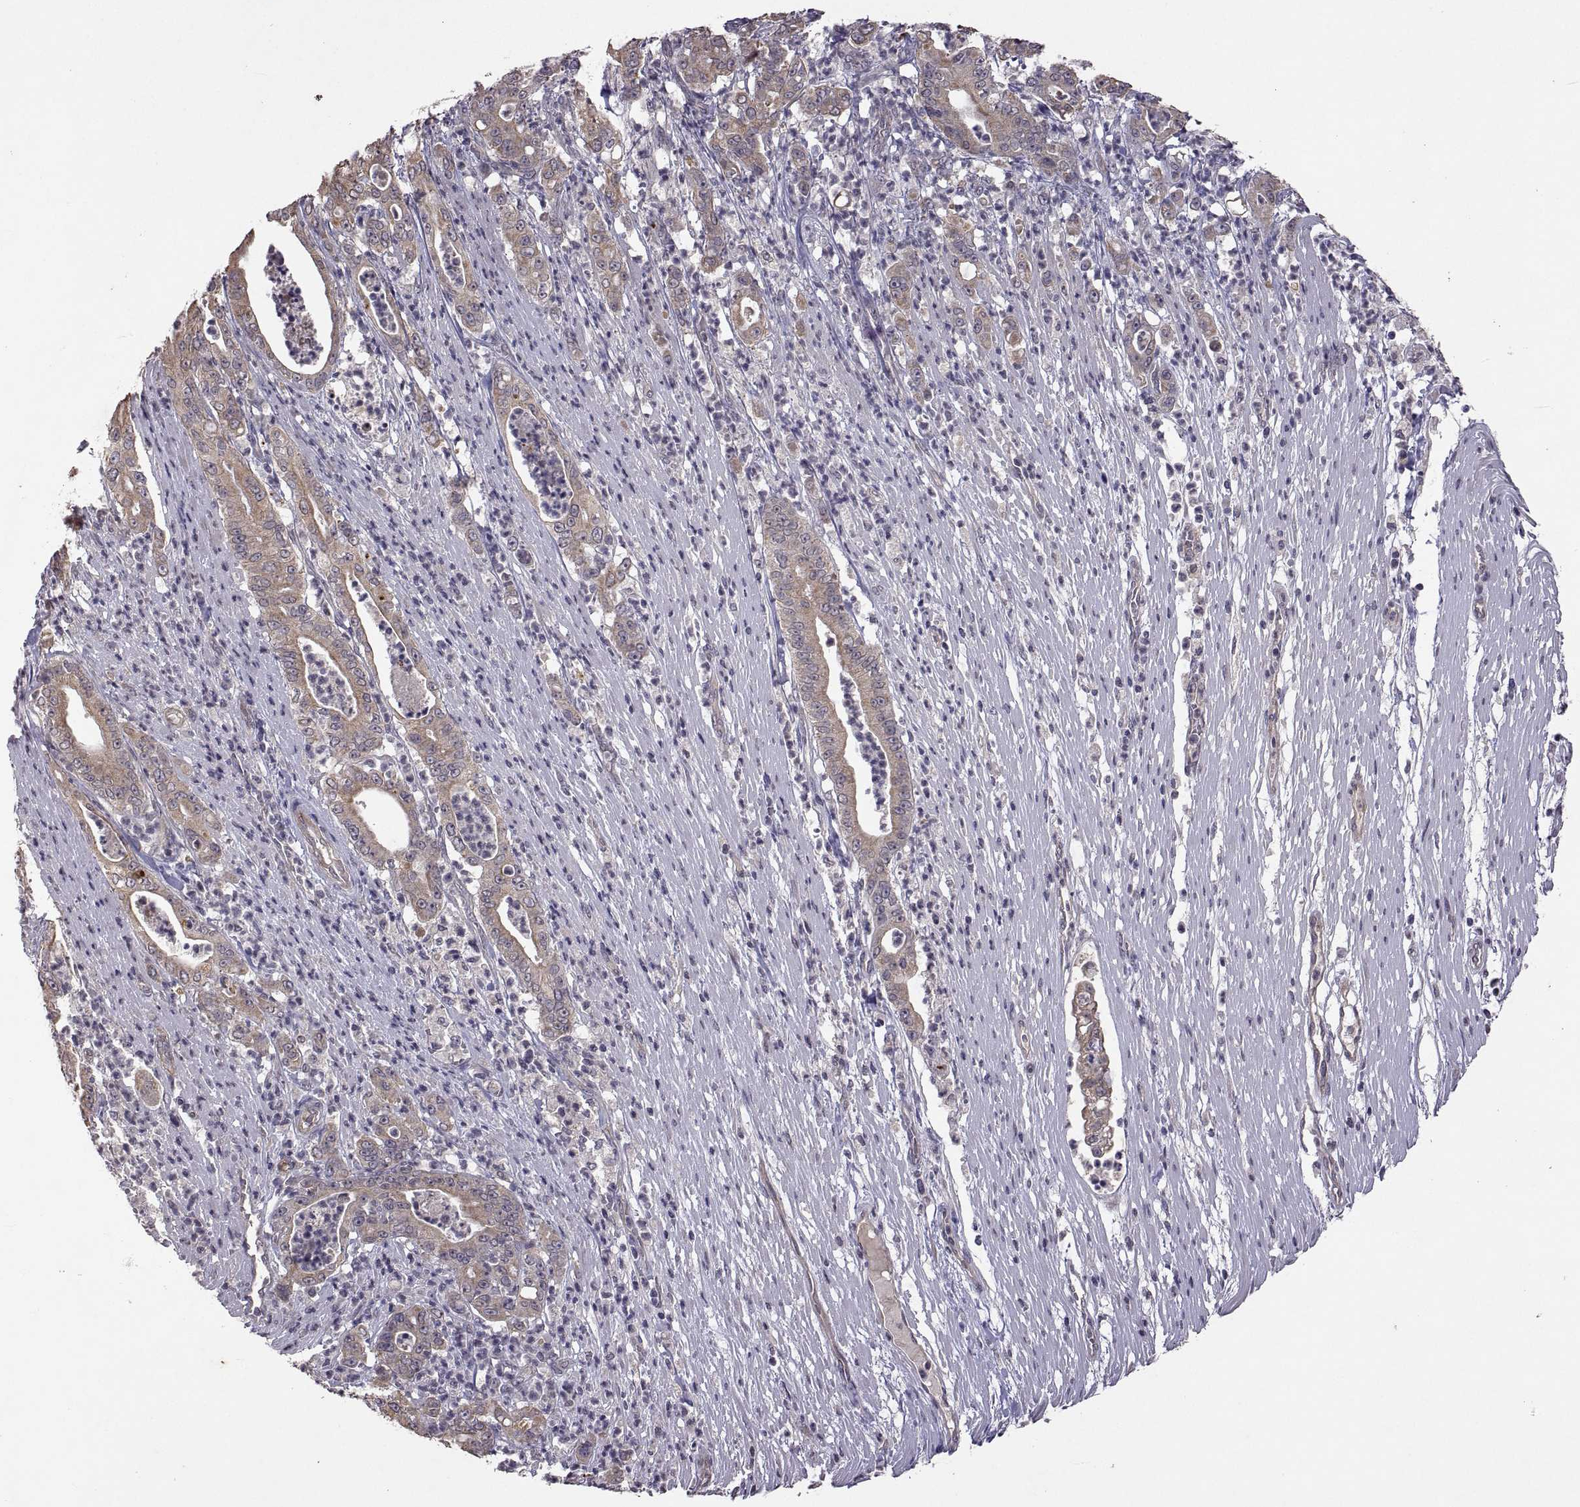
{"staining": {"intensity": "moderate", "quantity": ">75%", "location": "cytoplasmic/membranous"}, "tissue": "pancreatic cancer", "cell_type": "Tumor cells", "image_type": "cancer", "snomed": [{"axis": "morphology", "description": "Adenocarcinoma, NOS"}, {"axis": "topography", "description": "Pancreas"}], "caption": "An image of pancreatic cancer (adenocarcinoma) stained for a protein shows moderate cytoplasmic/membranous brown staining in tumor cells.", "gene": "LAMA1", "patient": {"sex": "male", "age": 71}}